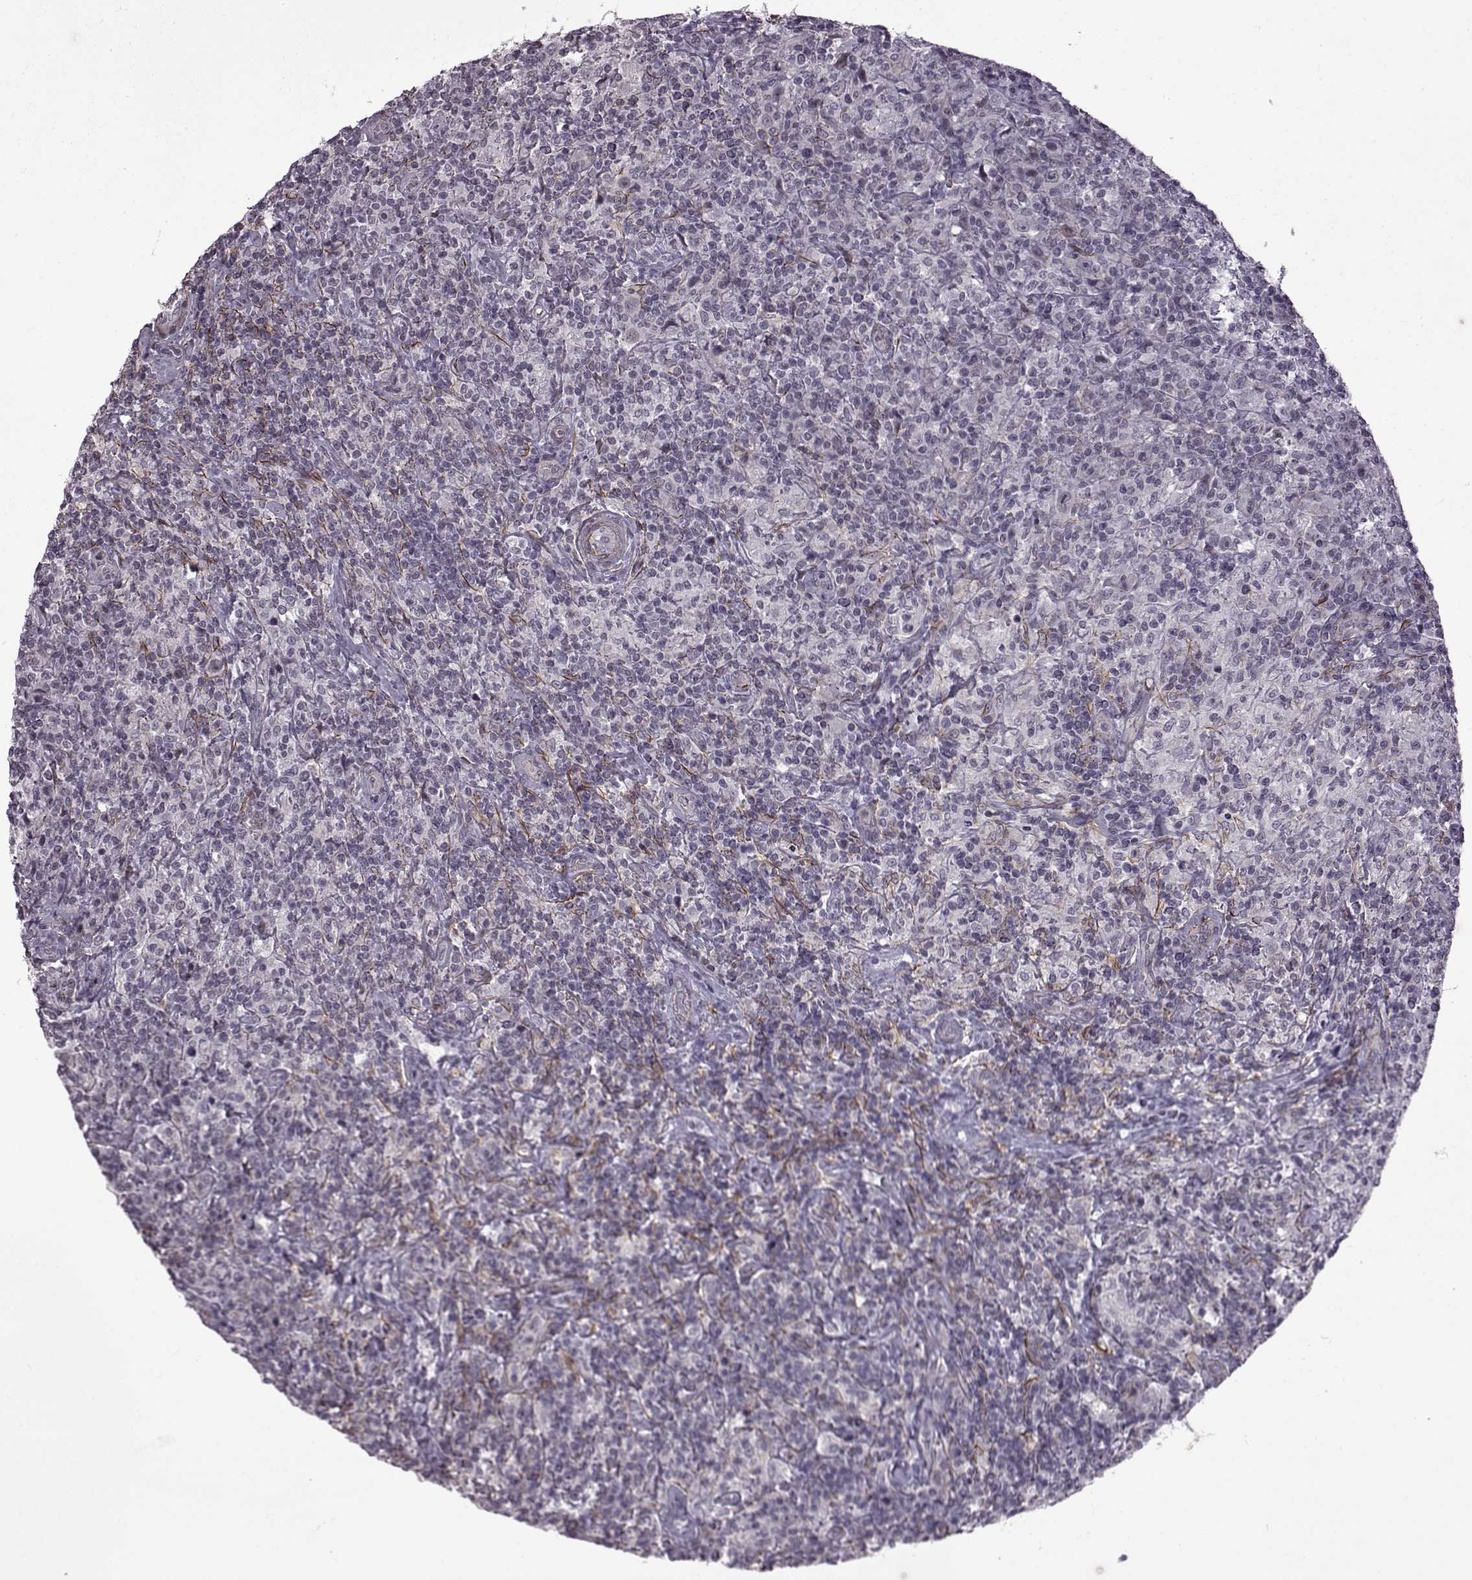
{"staining": {"intensity": "negative", "quantity": "none", "location": "none"}, "tissue": "lymphoma", "cell_type": "Tumor cells", "image_type": "cancer", "snomed": [{"axis": "morphology", "description": "Hodgkin's disease, NOS"}, {"axis": "topography", "description": "Lymph node"}], "caption": "Immunohistochemistry (IHC) of Hodgkin's disease reveals no staining in tumor cells.", "gene": "SYNPO2", "patient": {"sex": "male", "age": 70}}